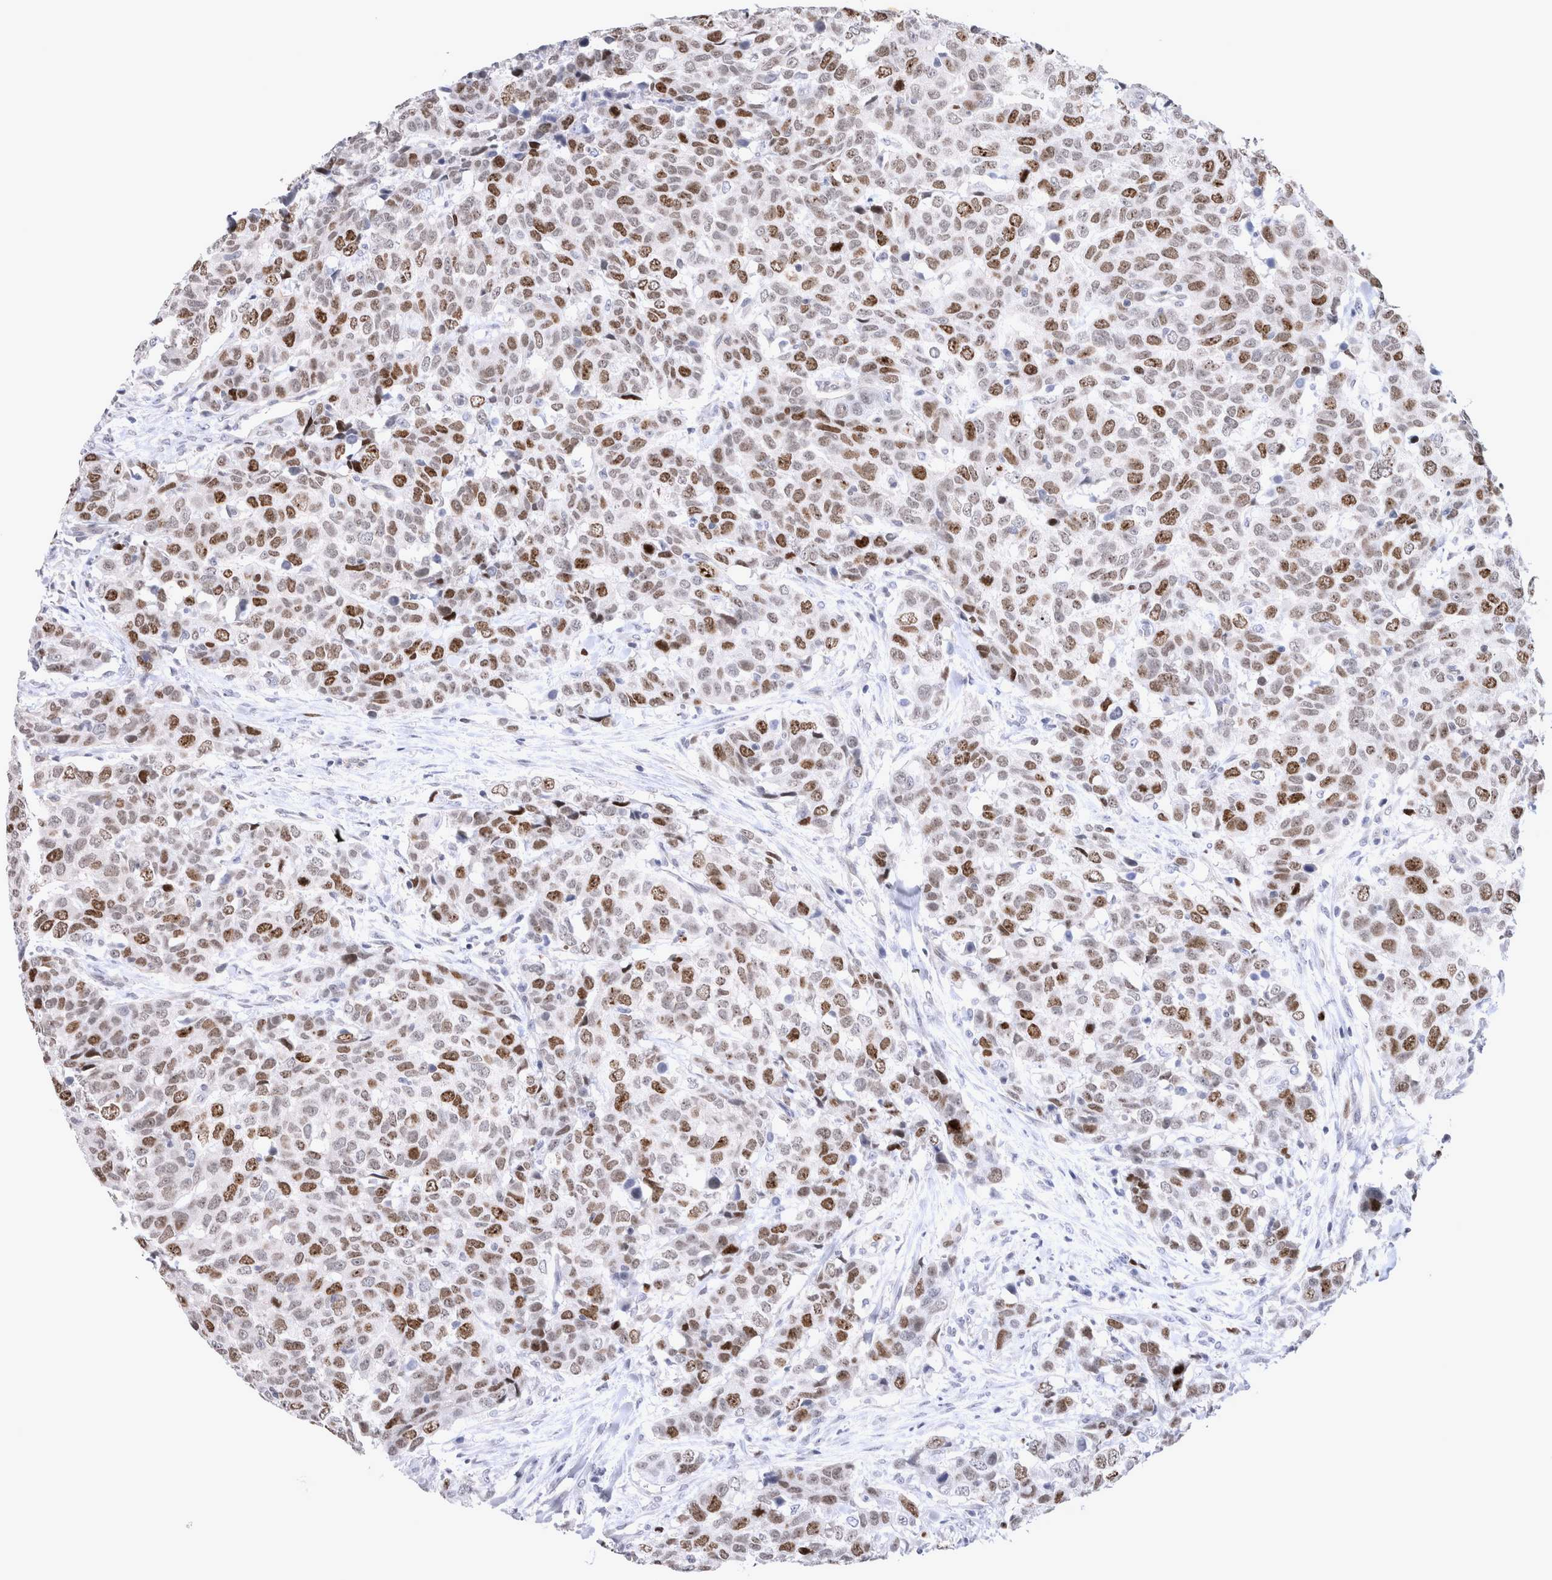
{"staining": {"intensity": "moderate", "quantity": ">75%", "location": "nuclear"}, "tissue": "head and neck cancer", "cell_type": "Tumor cells", "image_type": "cancer", "snomed": [{"axis": "morphology", "description": "Squamous cell carcinoma, NOS"}, {"axis": "topography", "description": "Head-Neck"}], "caption": "A photomicrograph of head and neck cancer stained for a protein reveals moderate nuclear brown staining in tumor cells.", "gene": "KIF18B", "patient": {"sex": "male", "age": 66}}